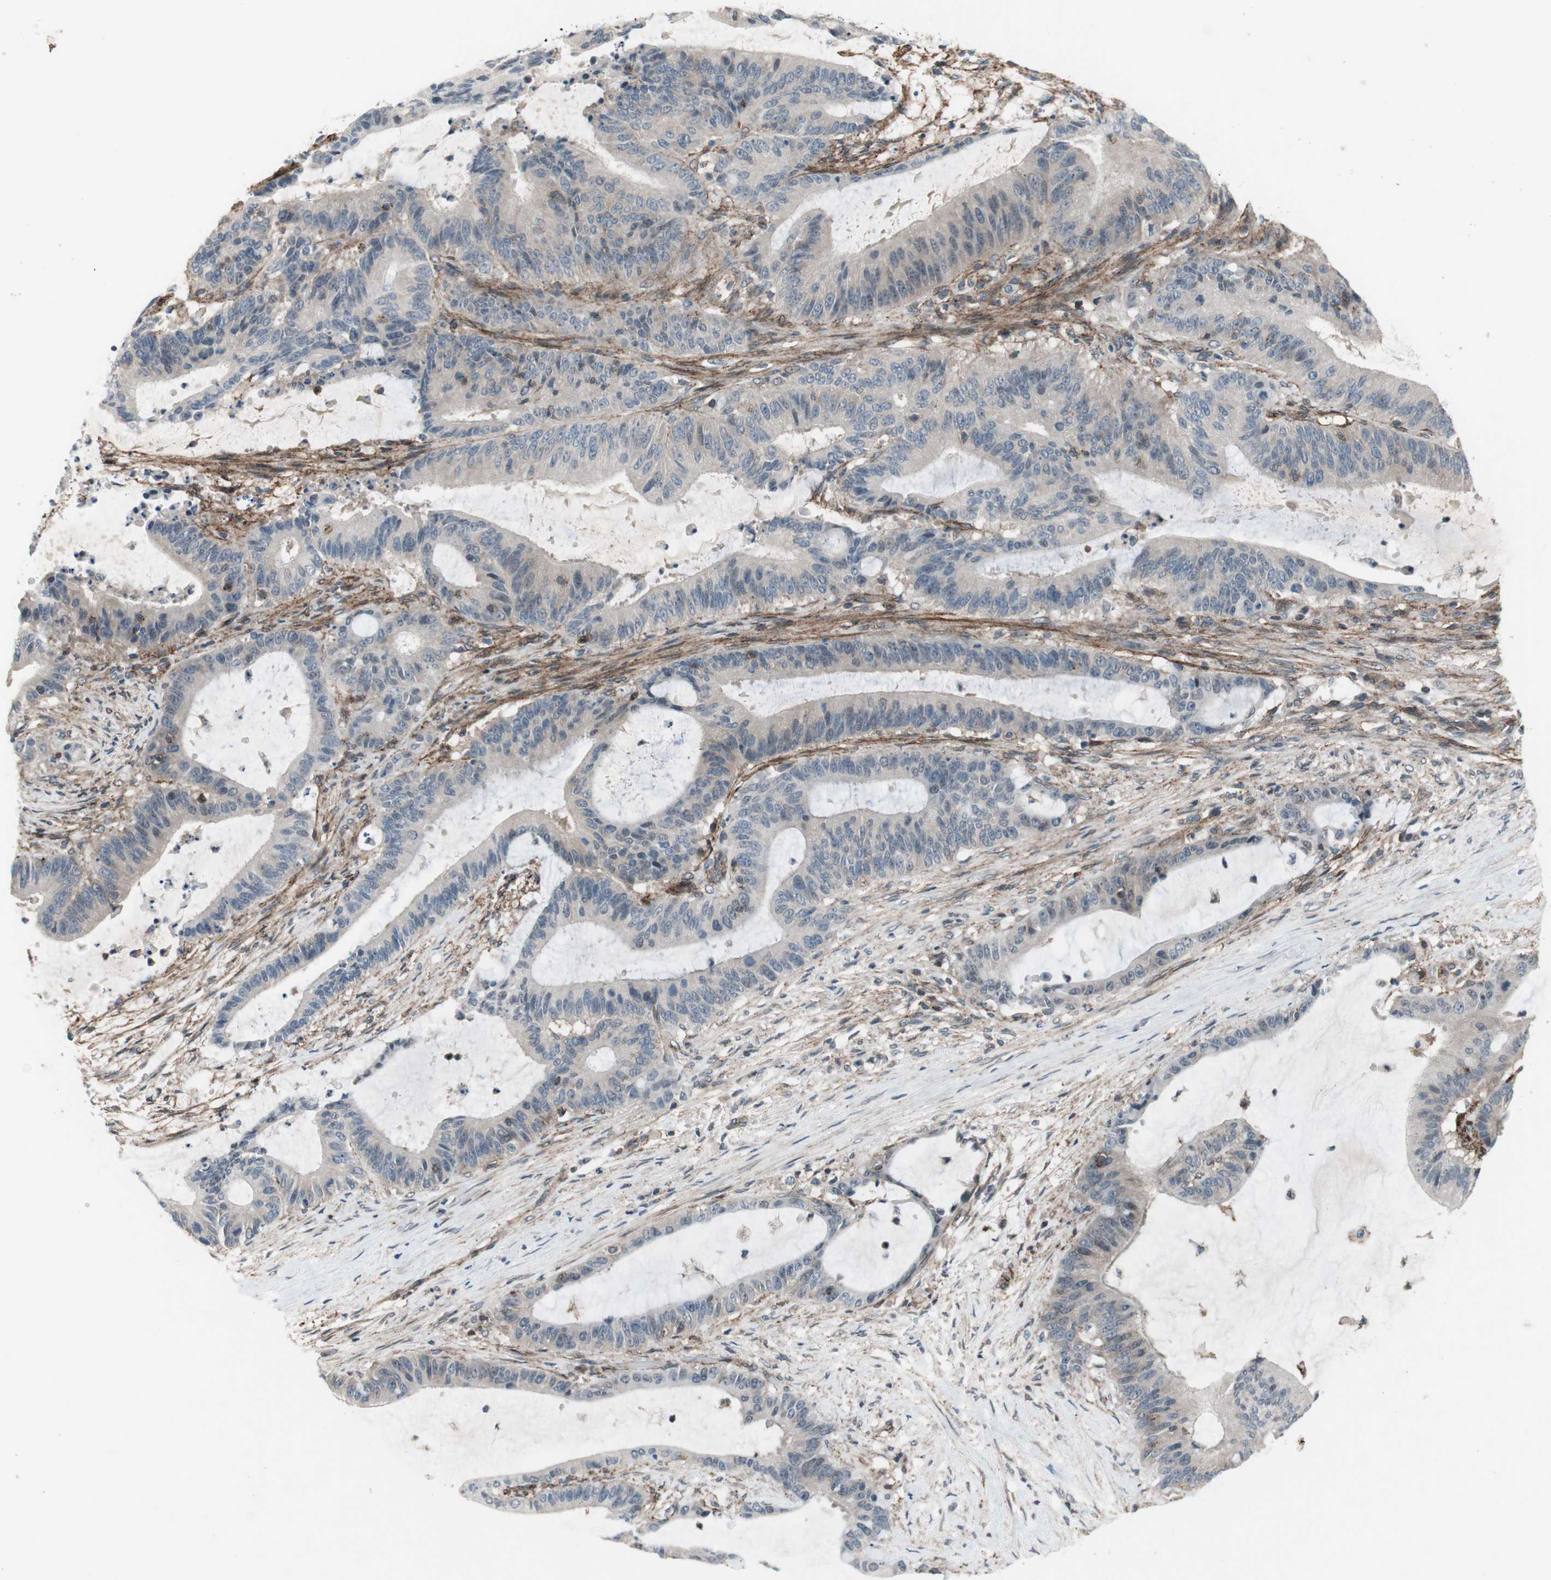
{"staining": {"intensity": "weak", "quantity": "25%-75%", "location": "cytoplasmic/membranous"}, "tissue": "liver cancer", "cell_type": "Tumor cells", "image_type": "cancer", "snomed": [{"axis": "morphology", "description": "Cholangiocarcinoma"}, {"axis": "topography", "description": "Liver"}], "caption": "Immunohistochemistry (DAB (3,3'-diaminobenzidine)) staining of human liver cholangiocarcinoma shows weak cytoplasmic/membranous protein positivity in approximately 25%-75% of tumor cells.", "gene": "GRHL1", "patient": {"sex": "female", "age": 73}}